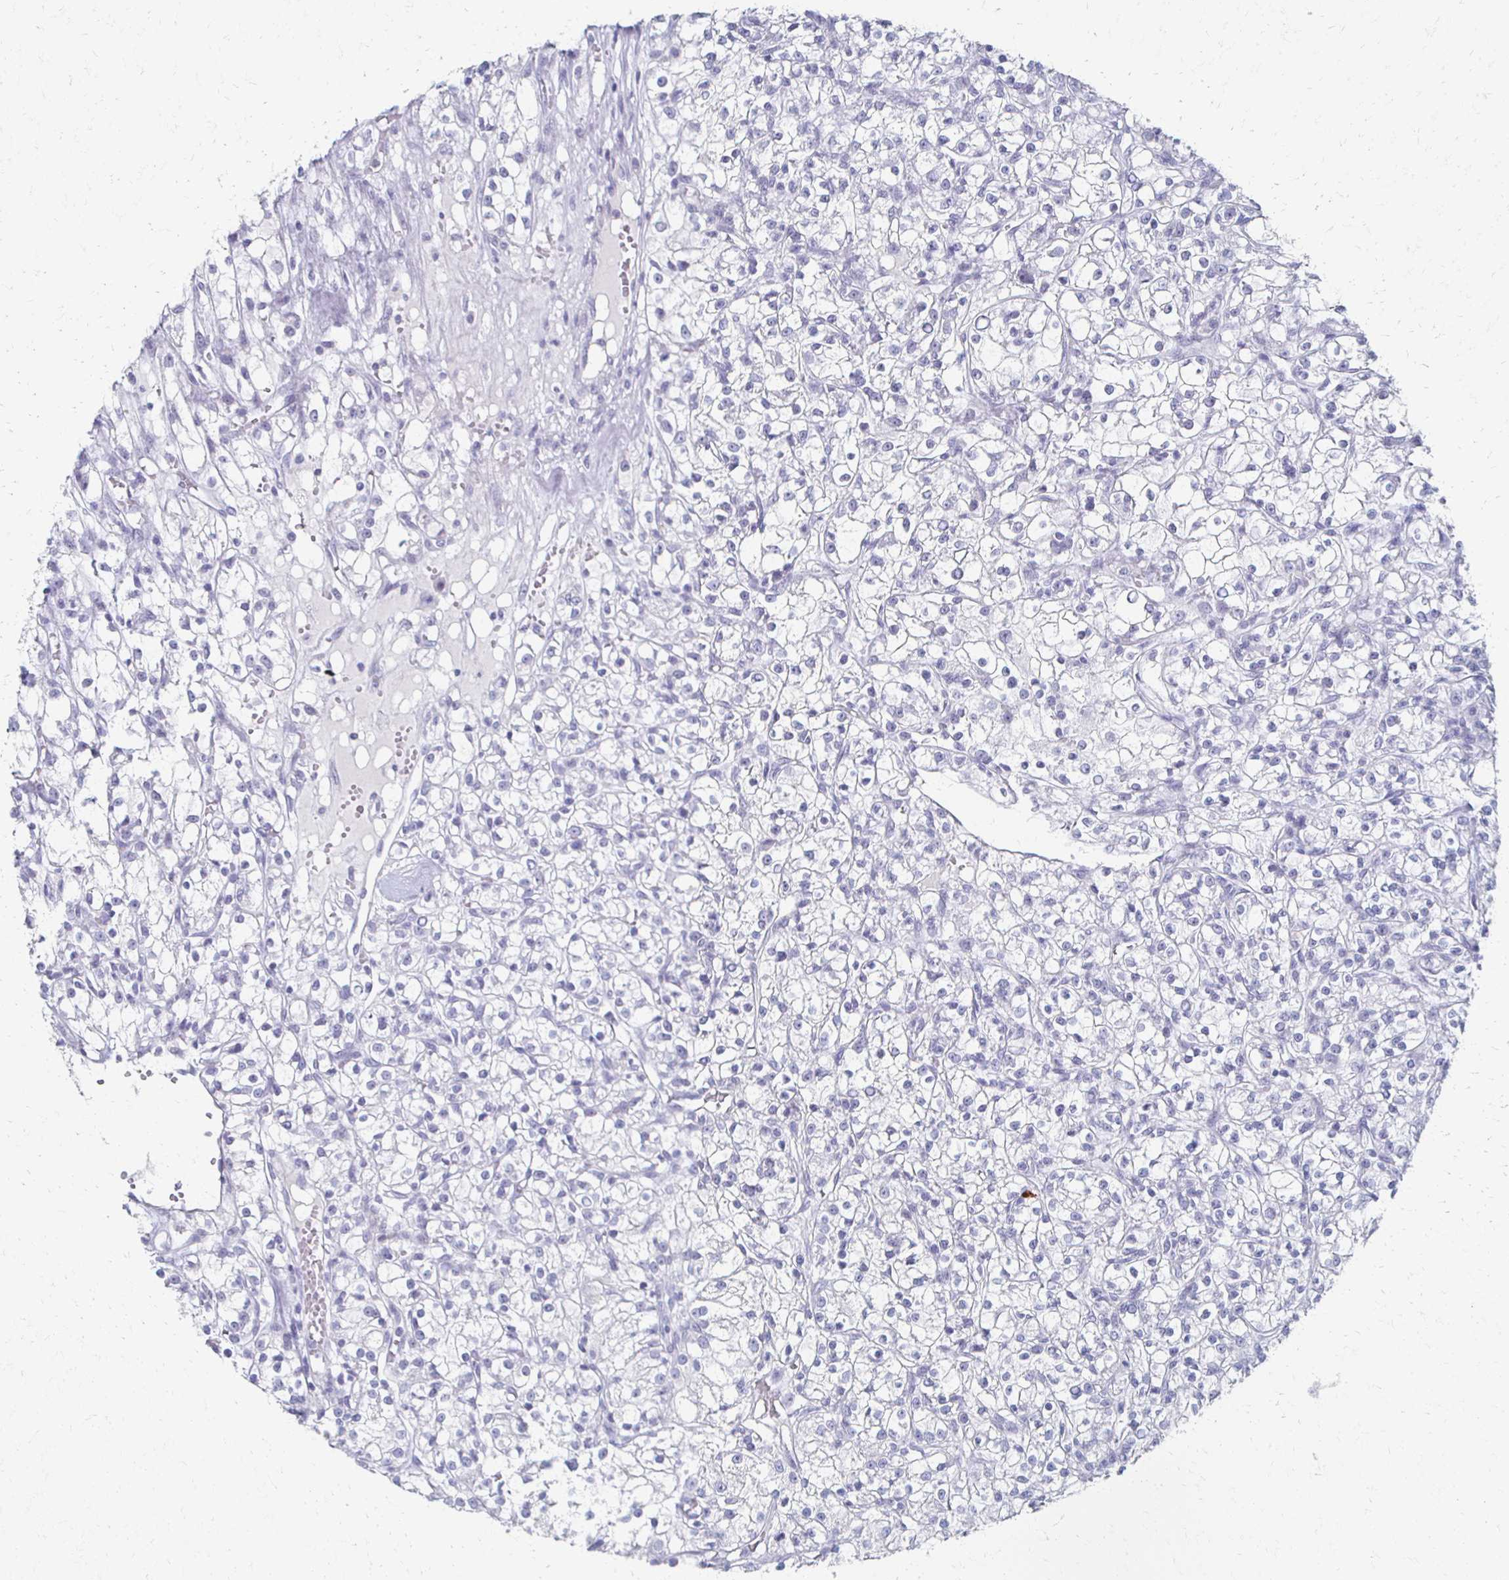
{"staining": {"intensity": "negative", "quantity": "none", "location": "none"}, "tissue": "renal cancer", "cell_type": "Tumor cells", "image_type": "cancer", "snomed": [{"axis": "morphology", "description": "Adenocarcinoma, NOS"}, {"axis": "topography", "description": "Kidney"}], "caption": "This is an immunohistochemistry (IHC) photomicrograph of human adenocarcinoma (renal). There is no expression in tumor cells.", "gene": "CXCR2", "patient": {"sex": "female", "age": 59}}